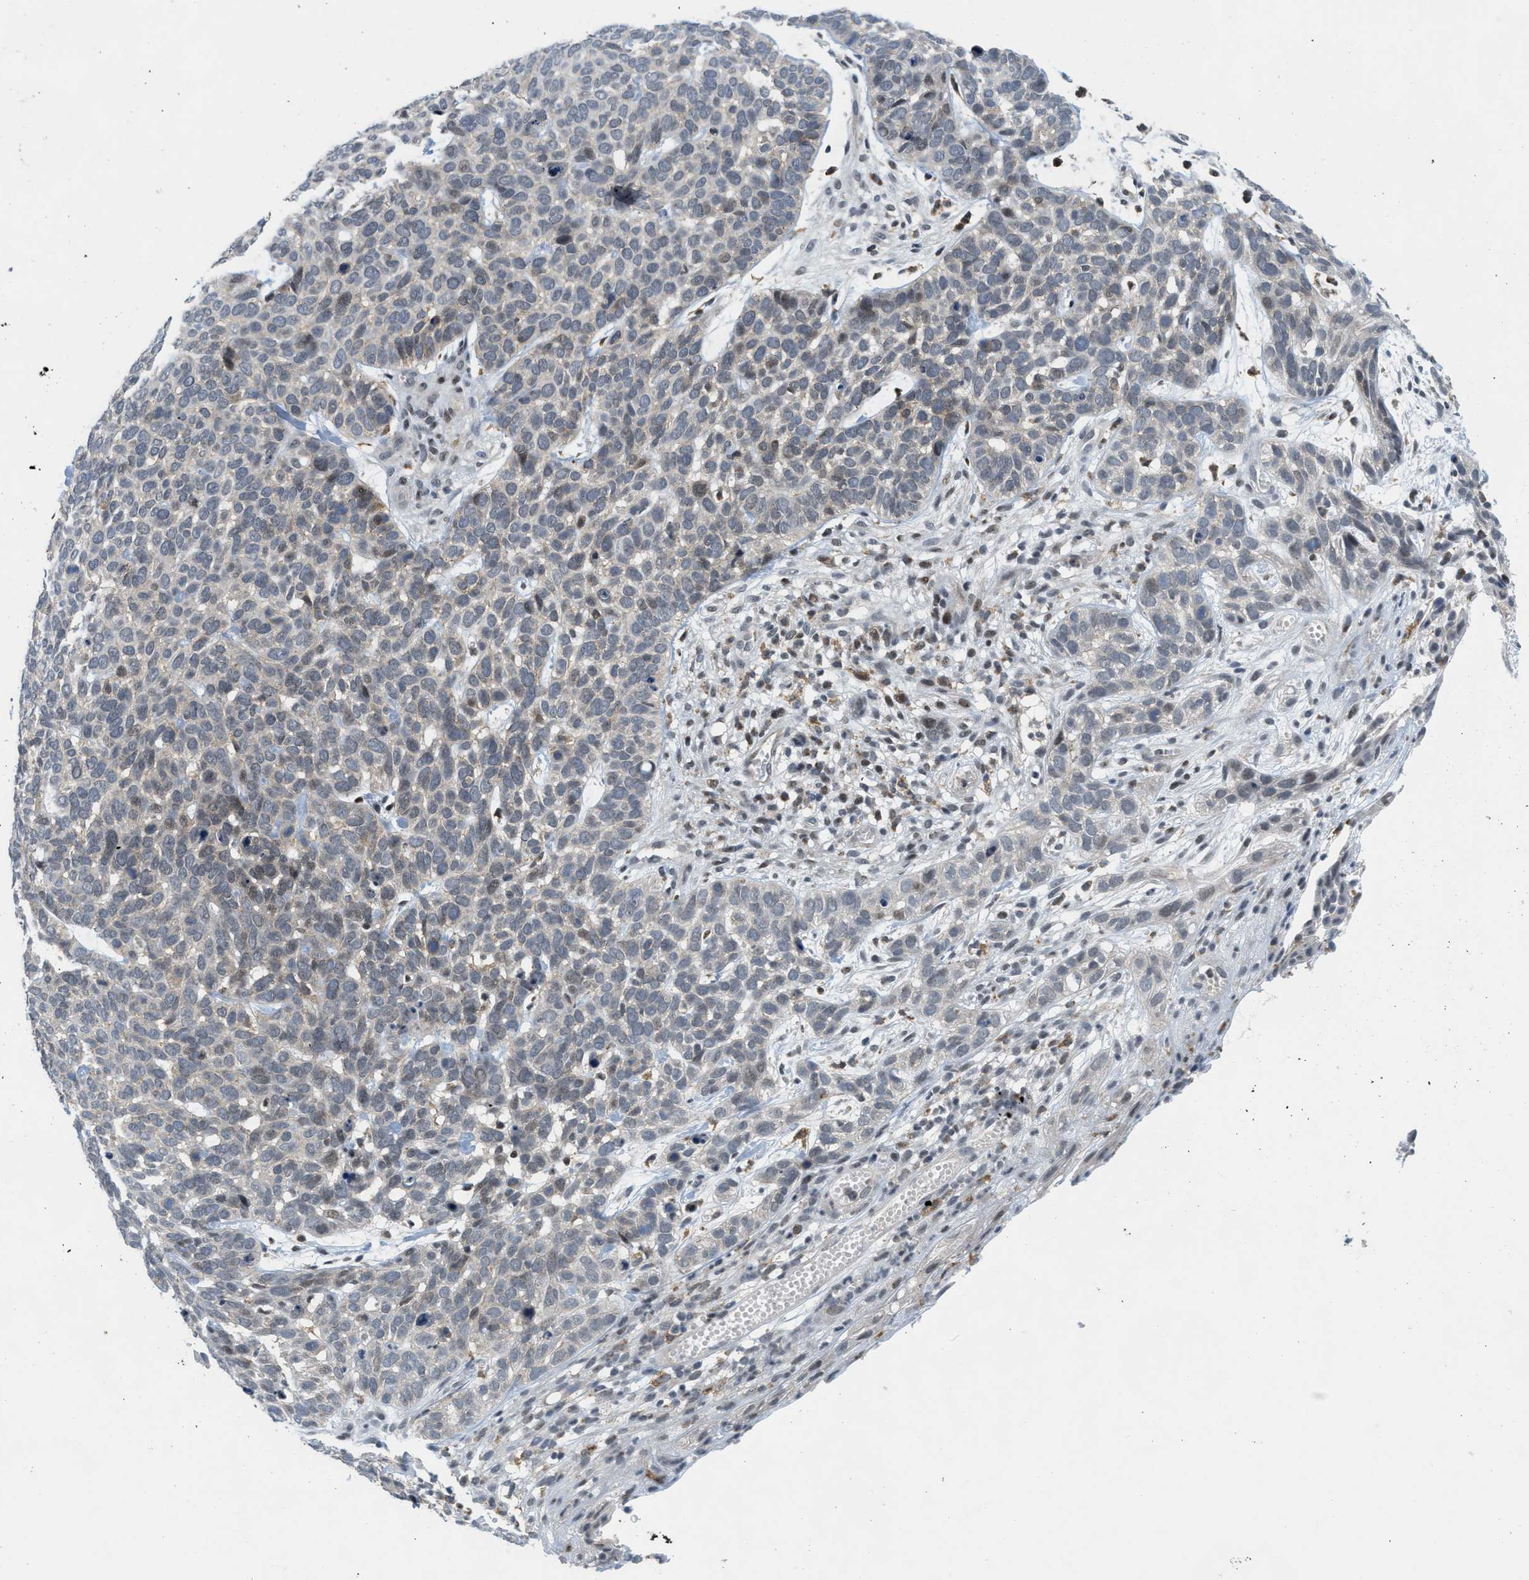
{"staining": {"intensity": "weak", "quantity": "<25%", "location": "nuclear"}, "tissue": "skin cancer", "cell_type": "Tumor cells", "image_type": "cancer", "snomed": [{"axis": "morphology", "description": "Basal cell carcinoma"}, {"axis": "topography", "description": "Skin"}], "caption": "Immunohistochemical staining of human skin basal cell carcinoma demonstrates no significant expression in tumor cells.", "gene": "ING1", "patient": {"sex": "male", "age": 87}}